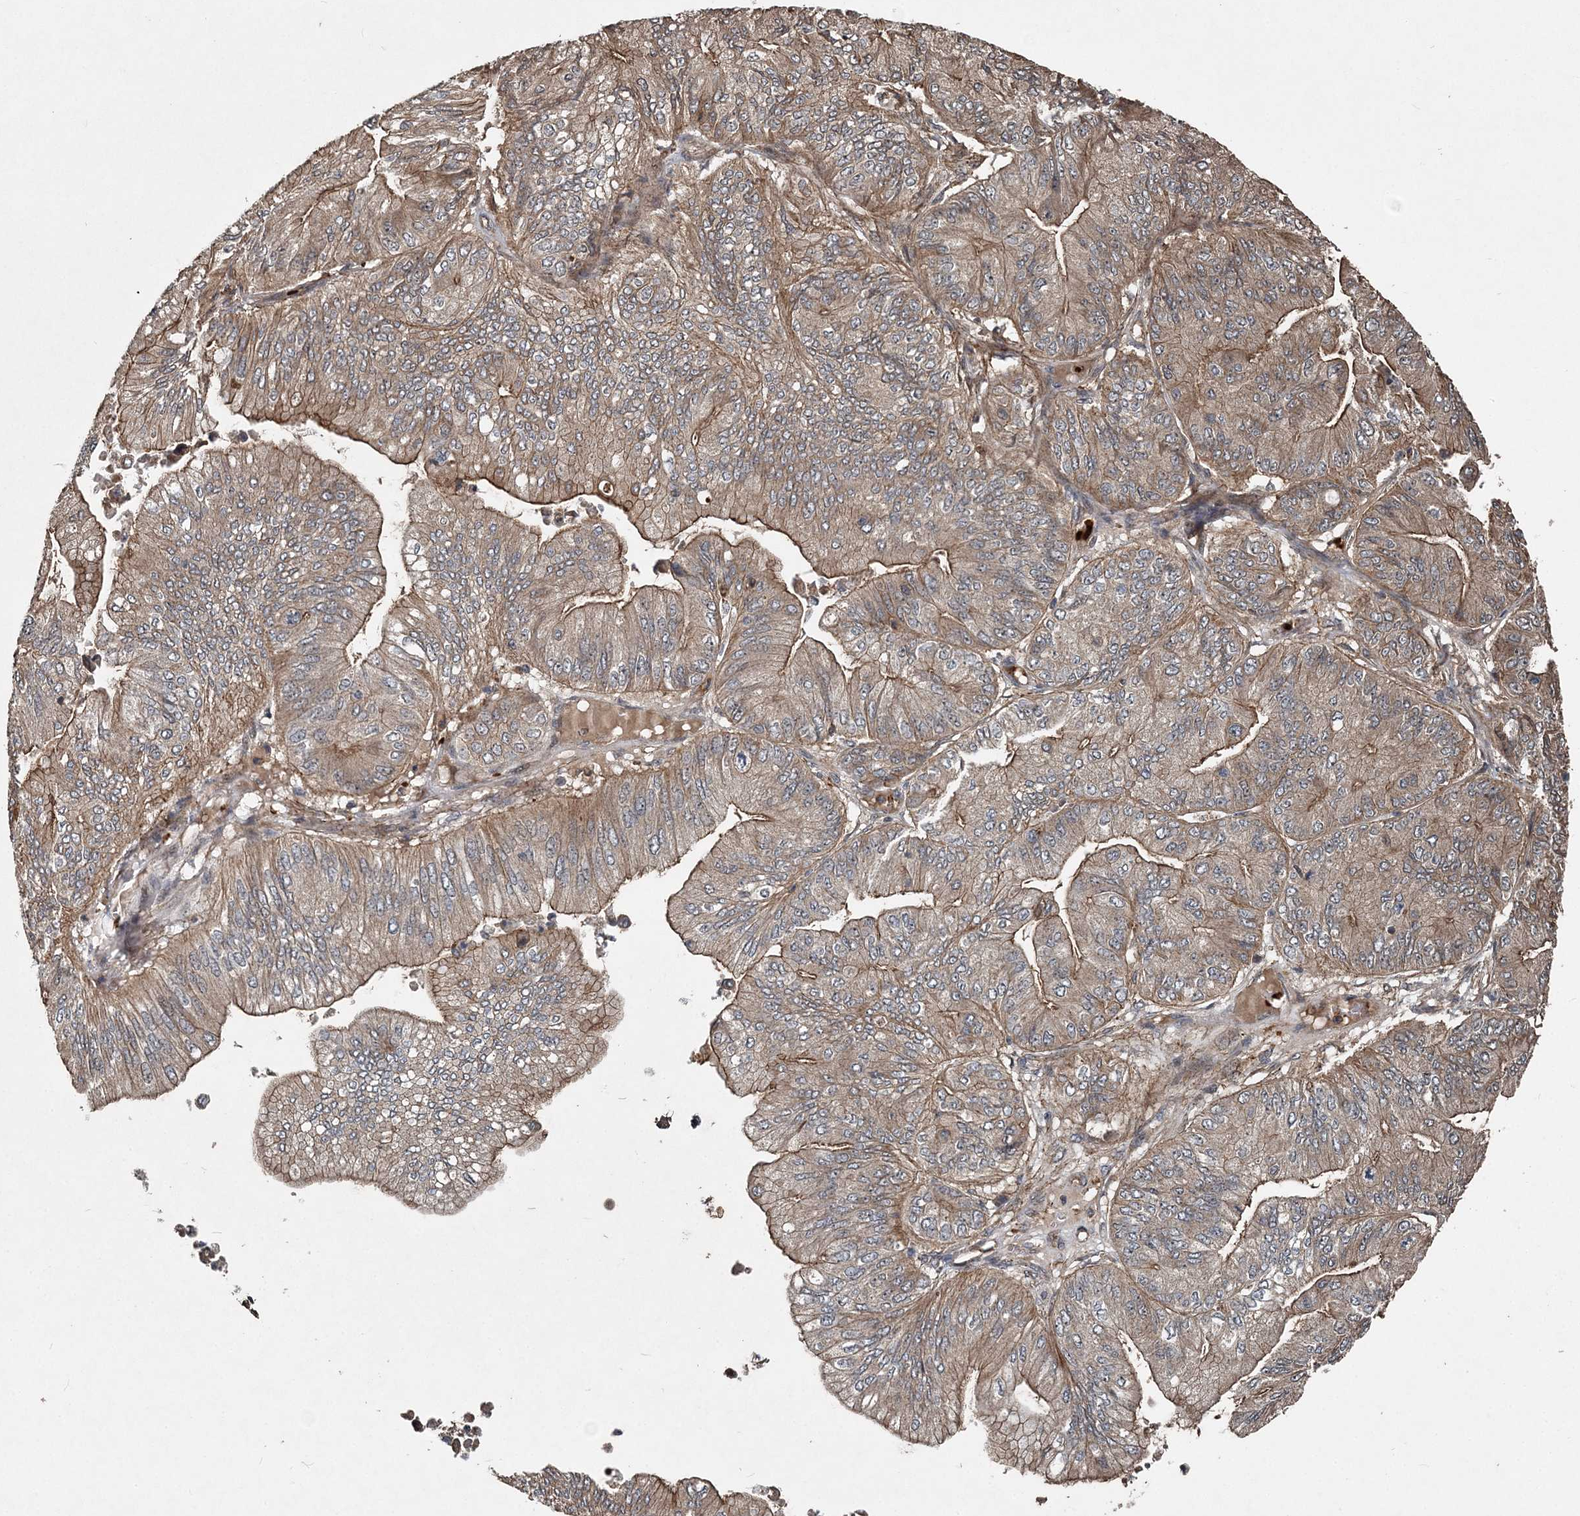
{"staining": {"intensity": "moderate", "quantity": ">75%", "location": "cytoplasmic/membranous"}, "tissue": "ovarian cancer", "cell_type": "Tumor cells", "image_type": "cancer", "snomed": [{"axis": "morphology", "description": "Cystadenocarcinoma, mucinous, NOS"}, {"axis": "topography", "description": "Ovary"}], "caption": "A medium amount of moderate cytoplasmic/membranous positivity is present in about >75% of tumor cells in mucinous cystadenocarcinoma (ovarian) tissue. The staining was performed using DAB (3,3'-diaminobenzidine), with brown indicating positive protein expression. Nuclei are stained blue with hematoxylin.", "gene": "HYCC2", "patient": {"sex": "female", "age": 61}}